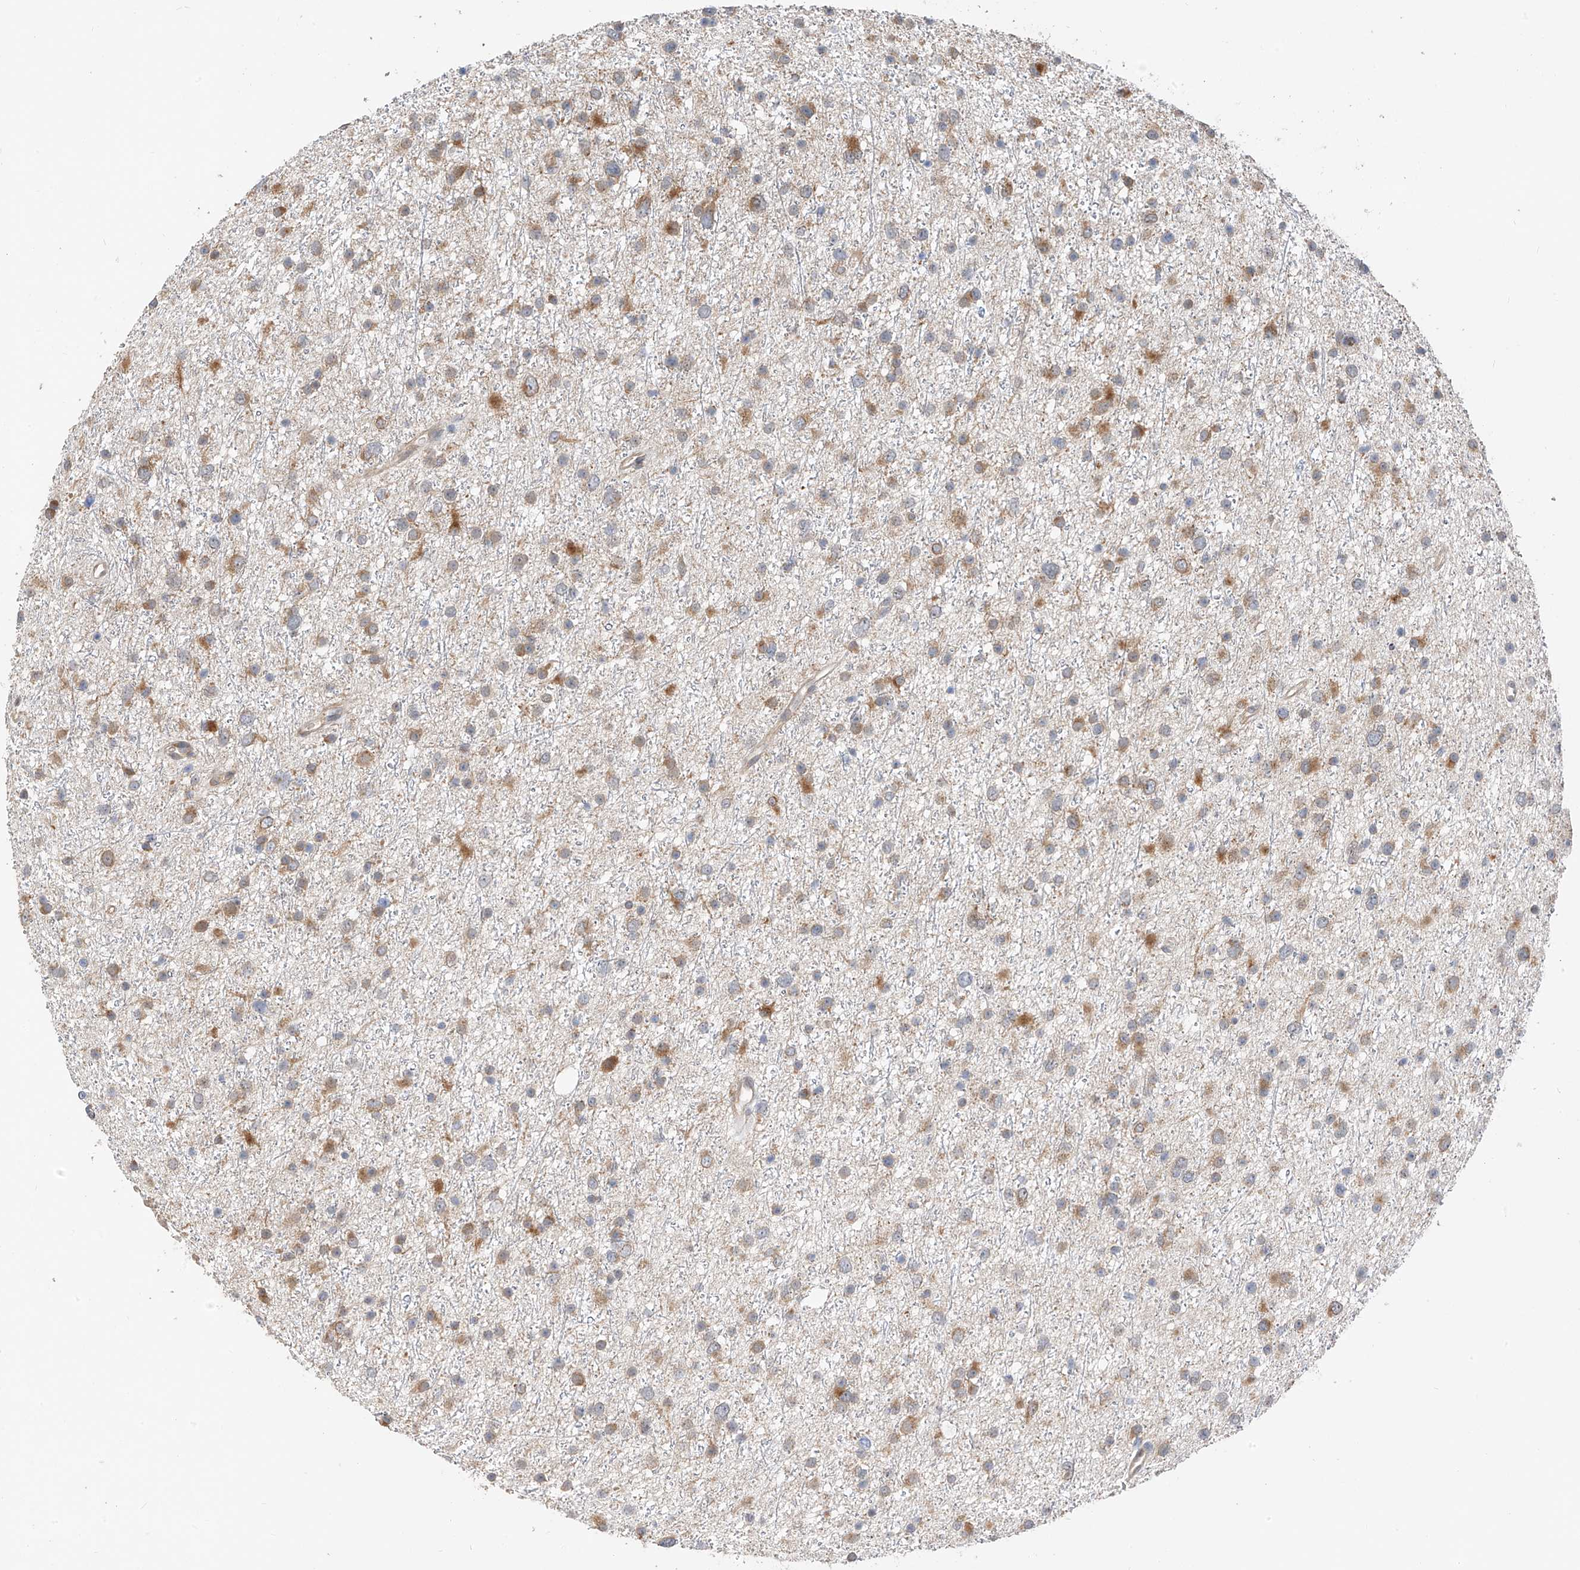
{"staining": {"intensity": "moderate", "quantity": "25%-75%", "location": "cytoplasmic/membranous"}, "tissue": "glioma", "cell_type": "Tumor cells", "image_type": "cancer", "snomed": [{"axis": "morphology", "description": "Glioma, malignant, Low grade"}, {"axis": "topography", "description": "Cerebral cortex"}], "caption": "Protein expression analysis of human malignant glioma (low-grade) reveals moderate cytoplasmic/membranous positivity in approximately 25%-75% of tumor cells. (DAB (3,3'-diaminobenzidine) = brown stain, brightfield microscopy at high magnification).", "gene": "PPA2", "patient": {"sex": "female", "age": 39}}